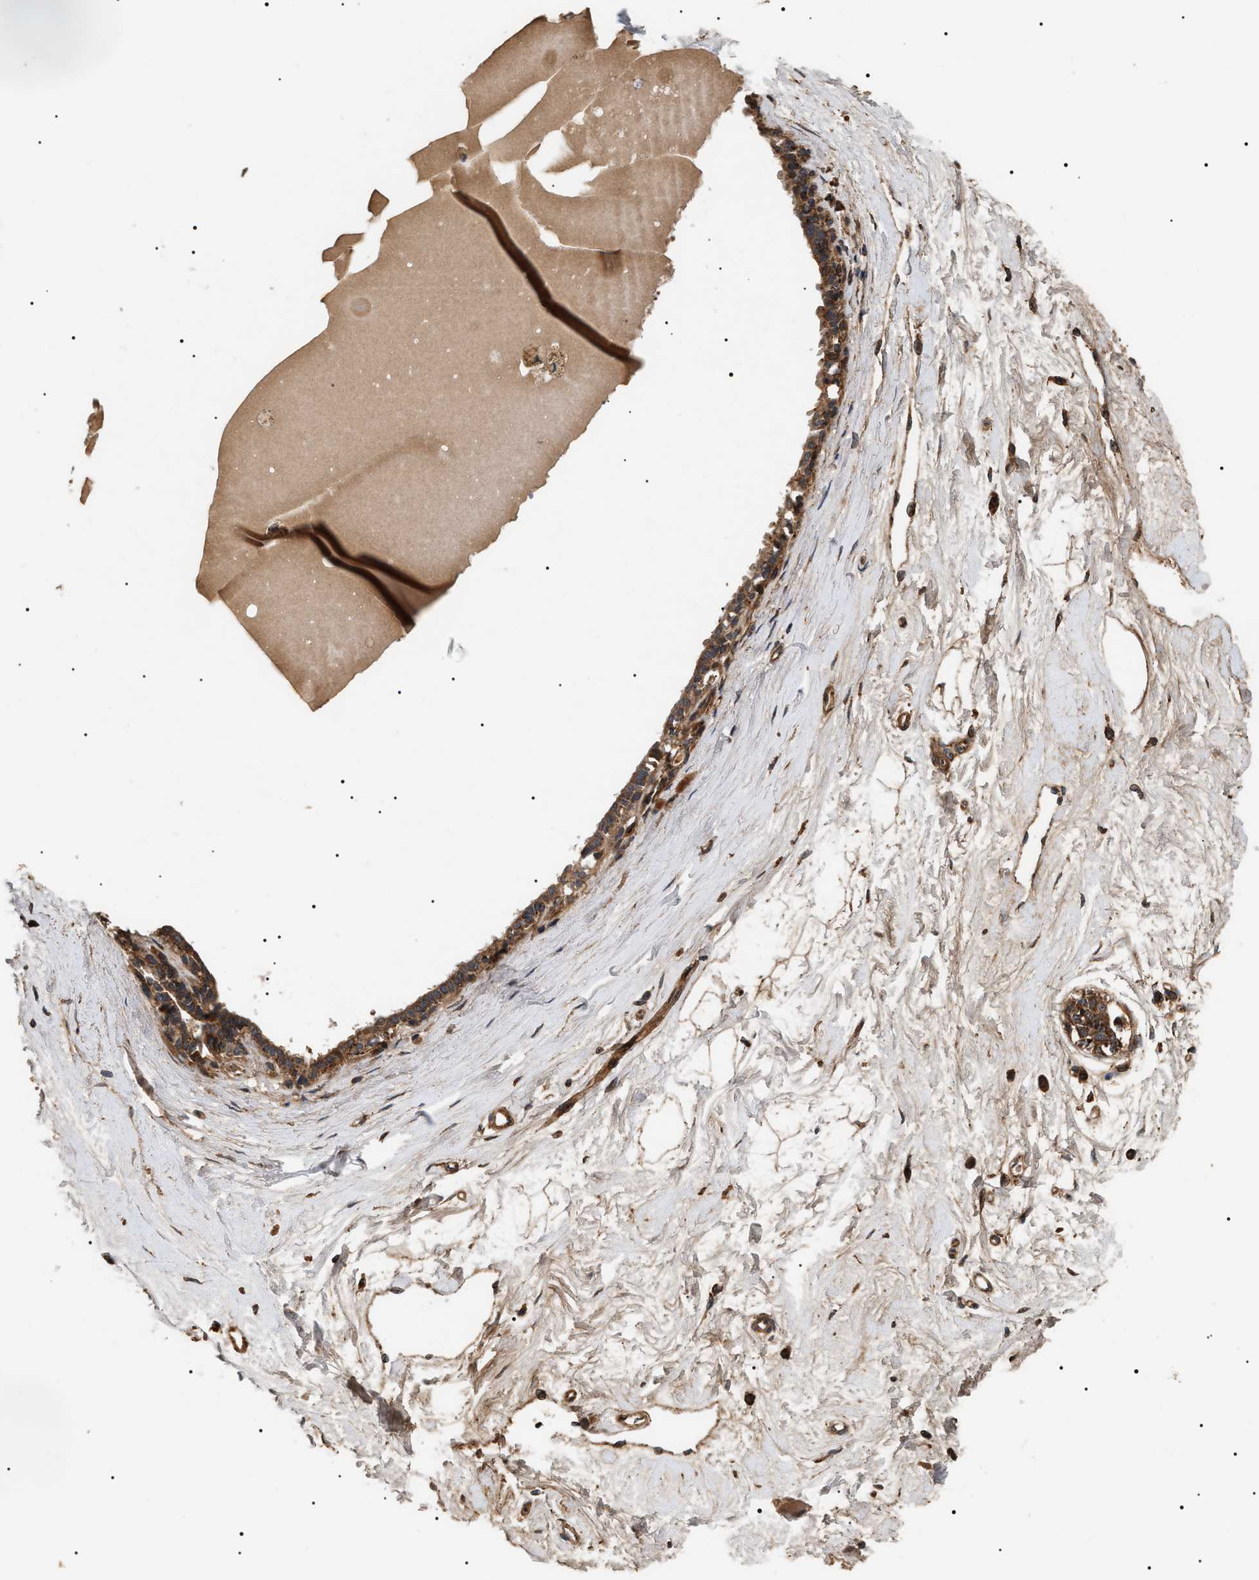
{"staining": {"intensity": "weak", "quantity": "25%-75%", "location": "cytoplasmic/membranous"}, "tissue": "breast", "cell_type": "Adipocytes", "image_type": "normal", "snomed": [{"axis": "morphology", "description": "Normal tissue, NOS"}, {"axis": "topography", "description": "Breast"}], "caption": "Immunohistochemistry photomicrograph of normal human breast stained for a protein (brown), which demonstrates low levels of weak cytoplasmic/membranous staining in approximately 25%-75% of adipocytes.", "gene": "ZBTB26", "patient": {"sex": "female", "age": 45}}